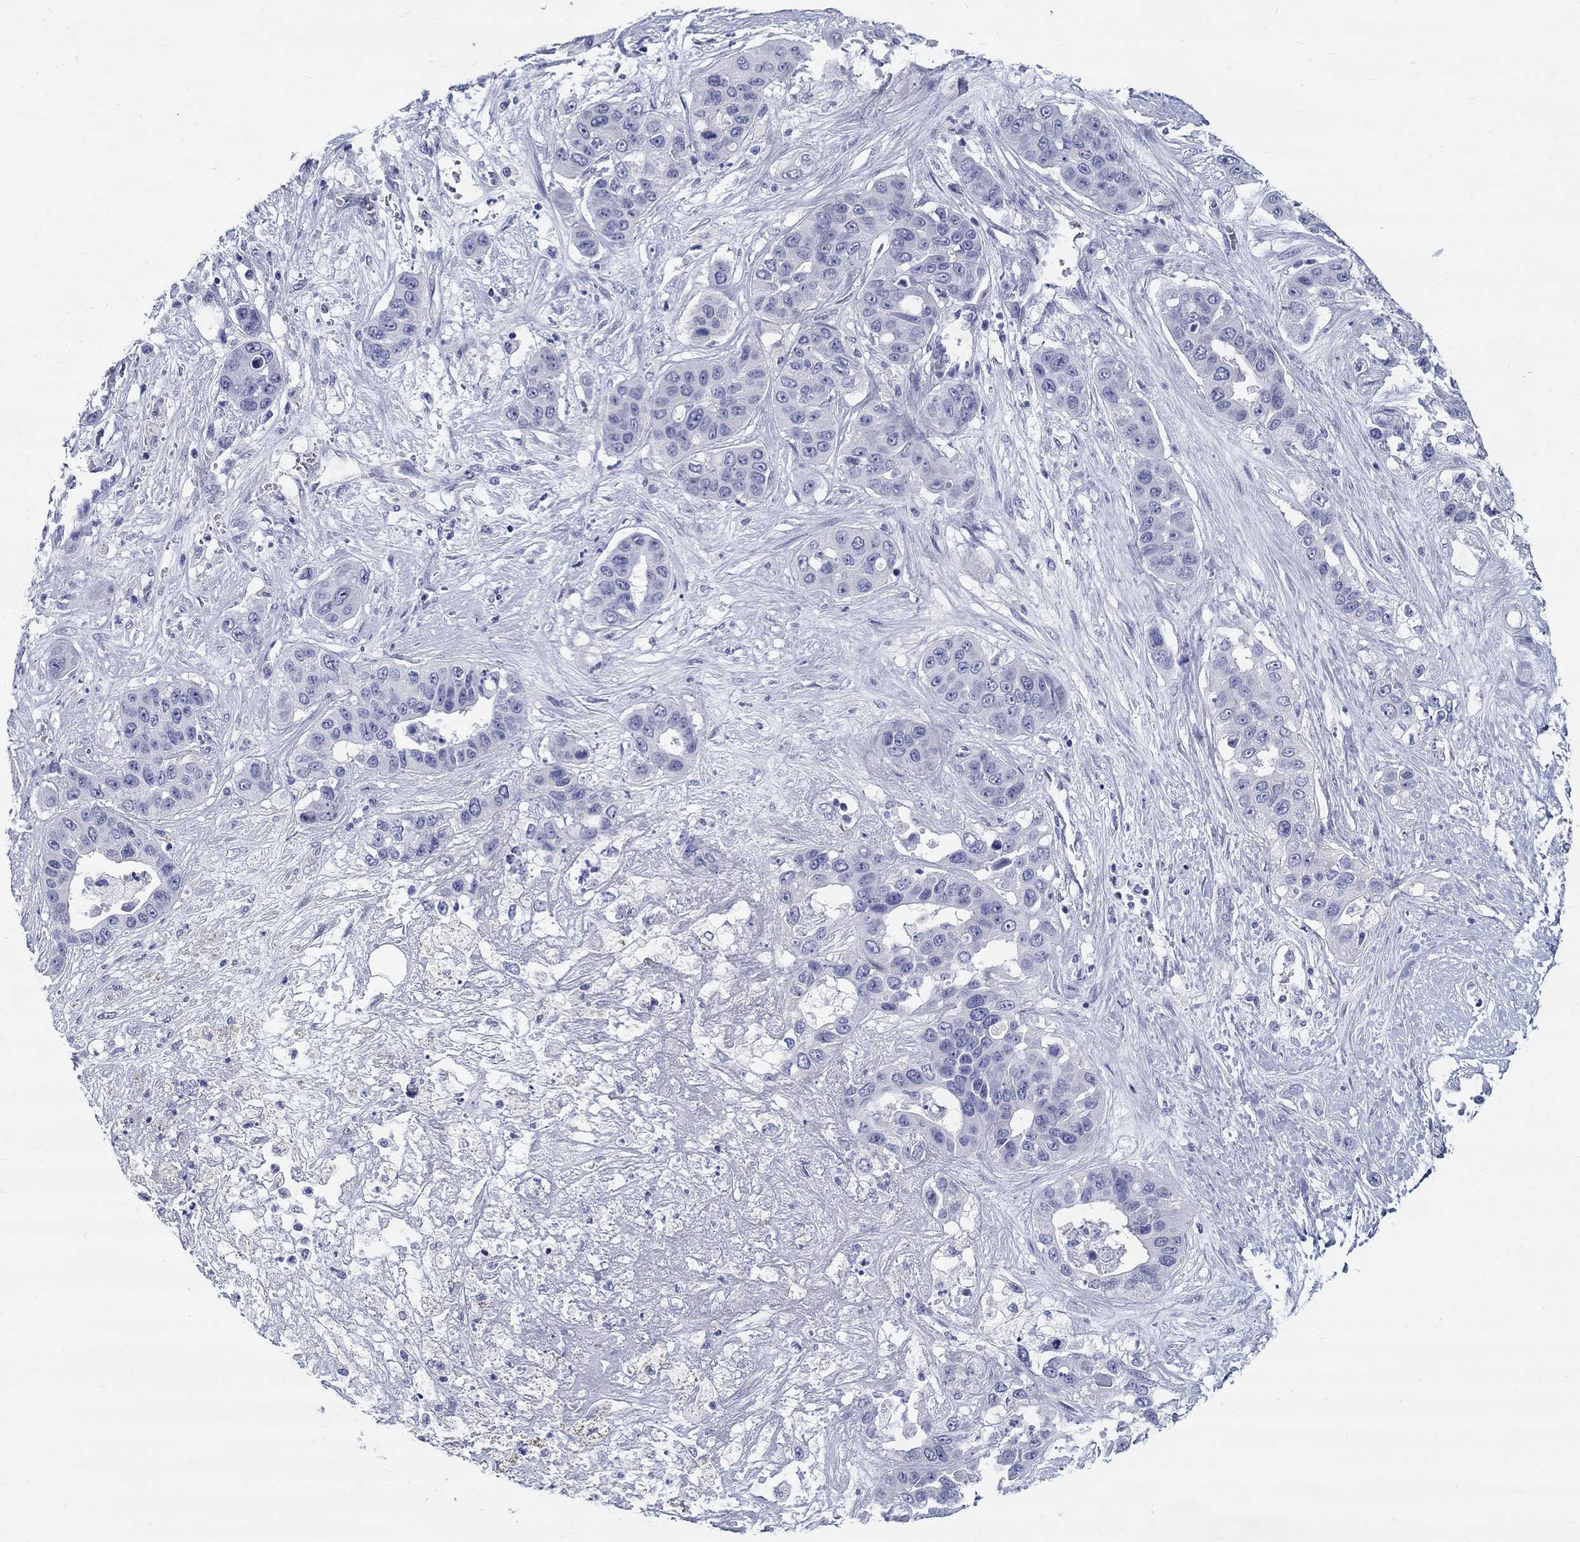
{"staining": {"intensity": "negative", "quantity": "none", "location": "none"}, "tissue": "liver cancer", "cell_type": "Tumor cells", "image_type": "cancer", "snomed": [{"axis": "morphology", "description": "Cholangiocarcinoma"}, {"axis": "topography", "description": "Liver"}], "caption": "Immunohistochemical staining of cholangiocarcinoma (liver) displays no significant staining in tumor cells.", "gene": "CRYGS", "patient": {"sex": "female", "age": 52}}